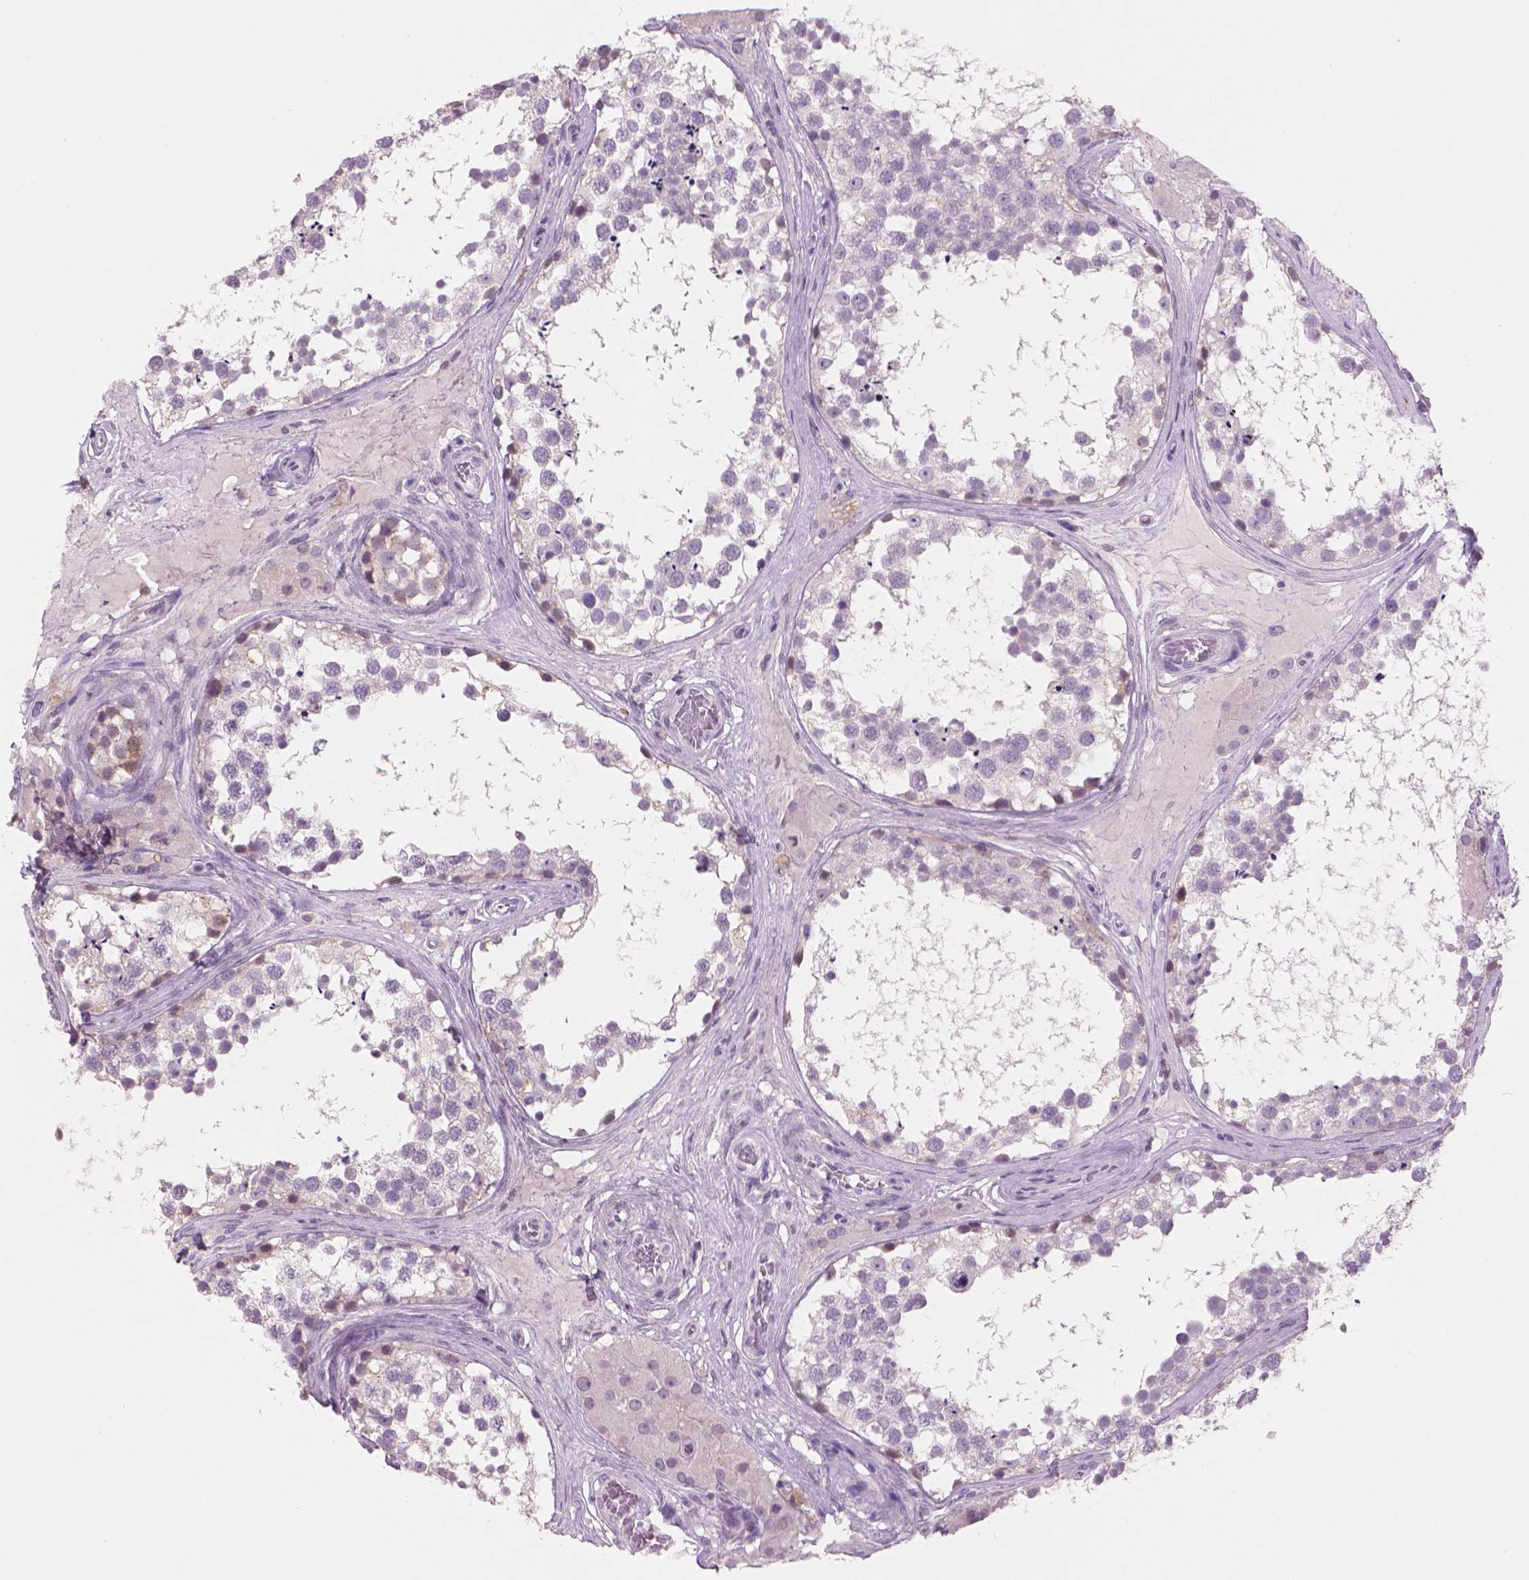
{"staining": {"intensity": "negative", "quantity": "none", "location": "none"}, "tissue": "testis", "cell_type": "Cells in seminiferous ducts", "image_type": "normal", "snomed": [{"axis": "morphology", "description": "Normal tissue, NOS"}, {"axis": "morphology", "description": "Seminoma, NOS"}, {"axis": "topography", "description": "Testis"}], "caption": "Immunohistochemical staining of benign testis demonstrates no significant expression in cells in seminiferous ducts.", "gene": "ENO2", "patient": {"sex": "male", "age": 65}}